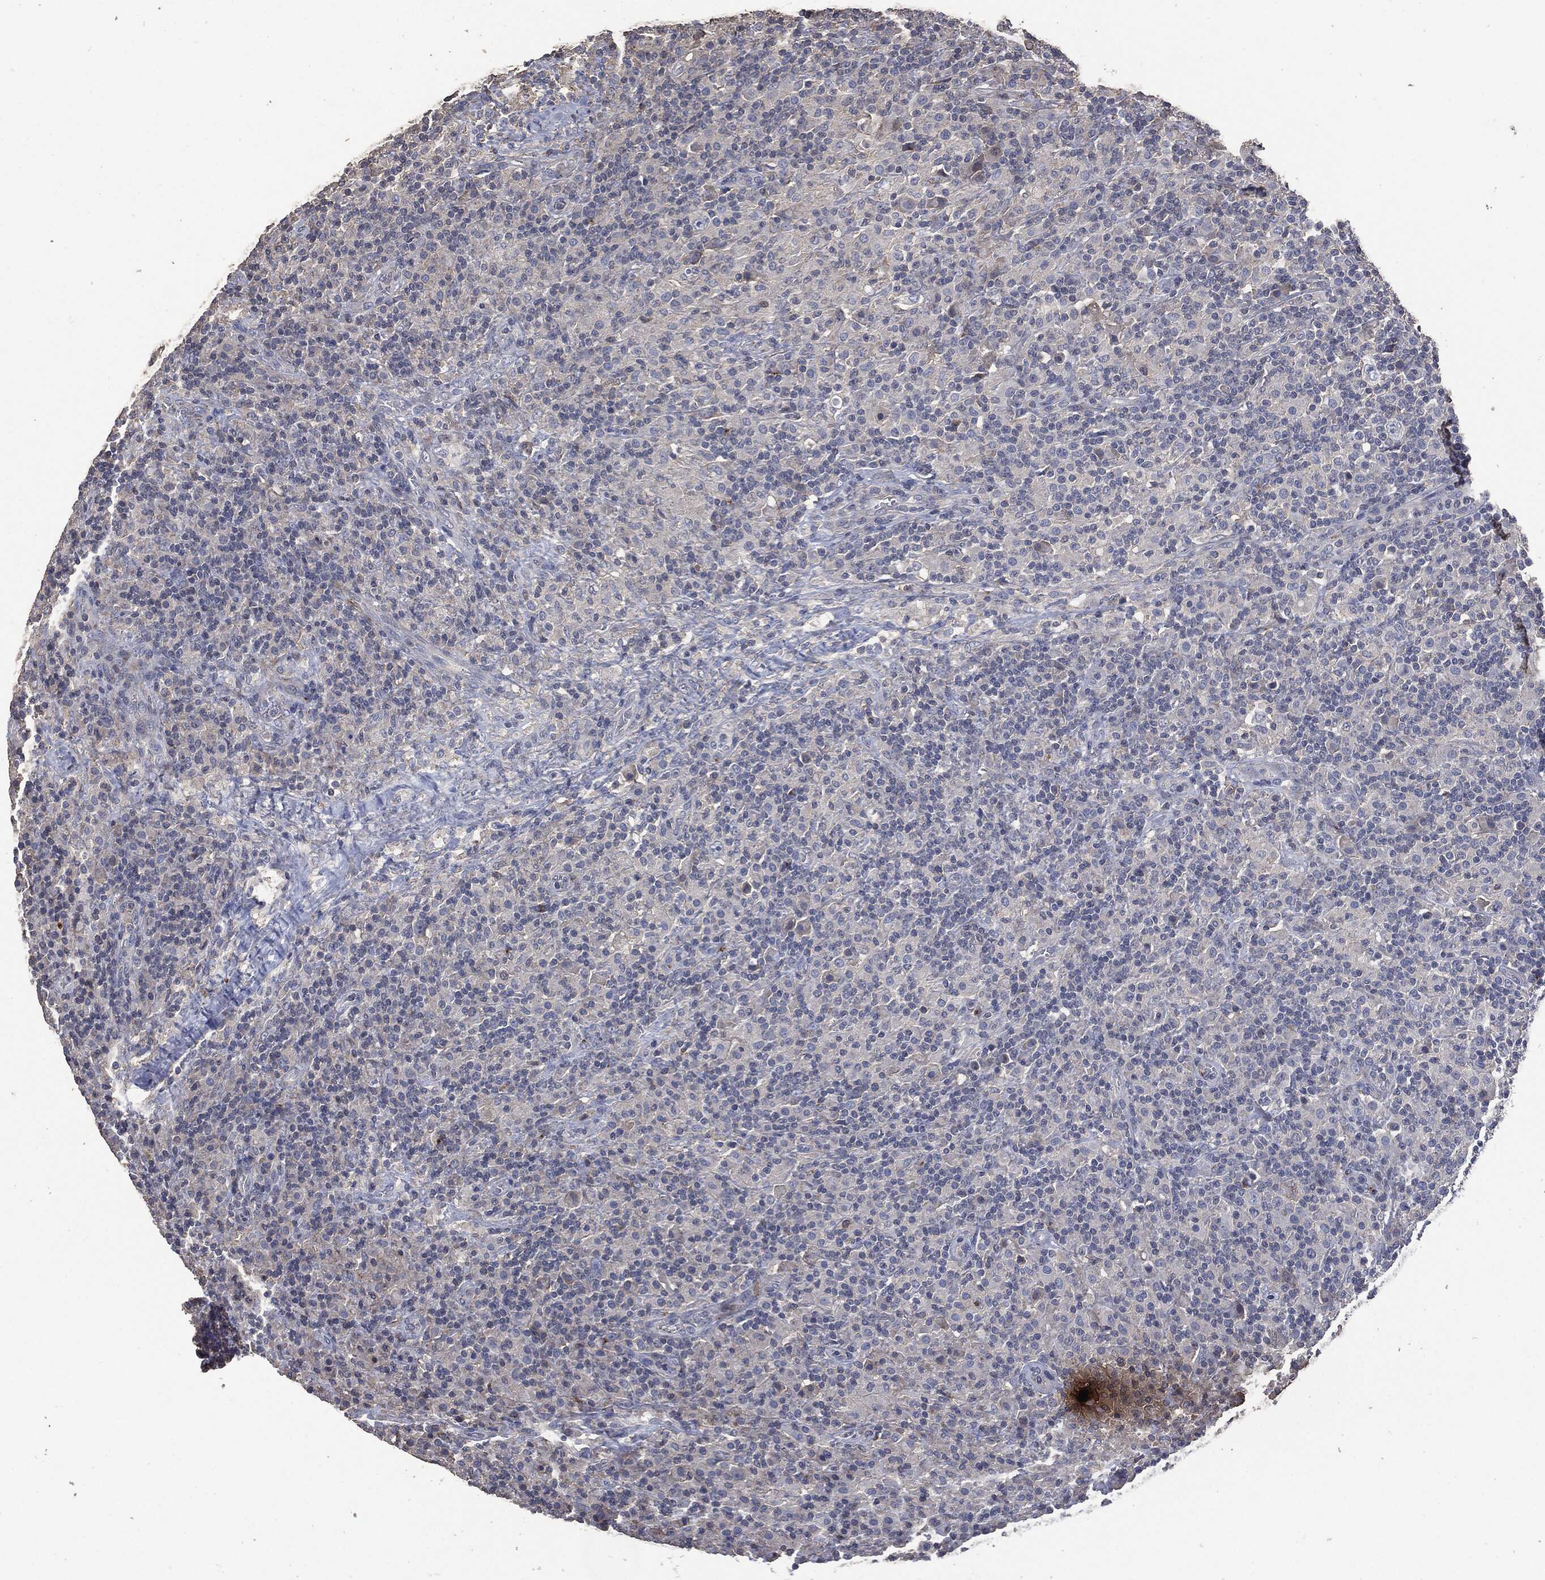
{"staining": {"intensity": "negative", "quantity": "none", "location": "none"}, "tissue": "lymphoma", "cell_type": "Tumor cells", "image_type": "cancer", "snomed": [{"axis": "morphology", "description": "Hodgkin's disease, NOS"}, {"axis": "topography", "description": "Lymph node"}], "caption": "Tumor cells show no significant protein positivity in Hodgkin's disease. (DAB (3,3'-diaminobenzidine) immunohistochemistry (IHC), high magnification).", "gene": "MSLN", "patient": {"sex": "male", "age": 70}}